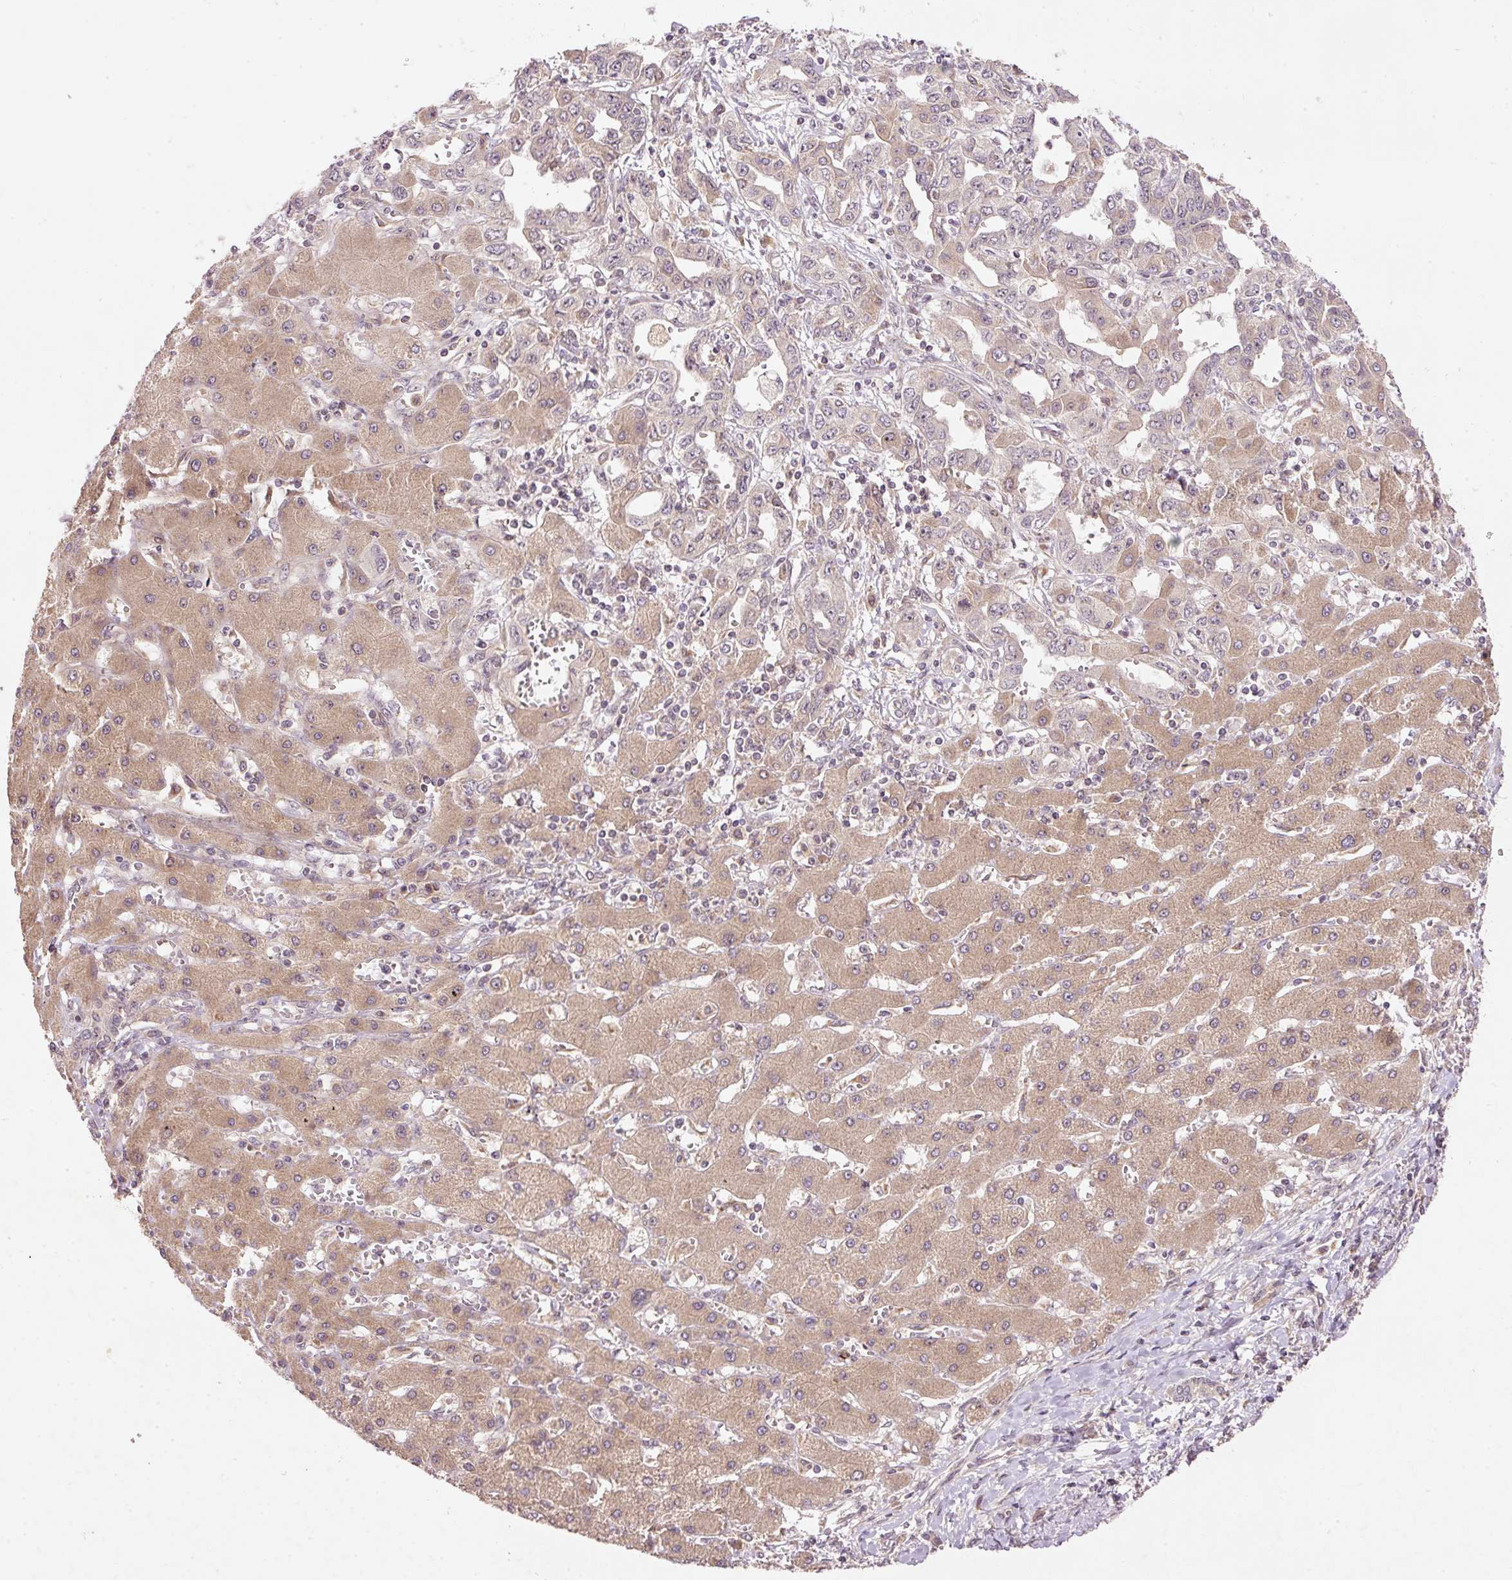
{"staining": {"intensity": "weak", "quantity": "<25%", "location": "cytoplasmic/membranous"}, "tissue": "liver cancer", "cell_type": "Tumor cells", "image_type": "cancer", "snomed": [{"axis": "morphology", "description": "Cholangiocarcinoma"}, {"axis": "topography", "description": "Liver"}], "caption": "Immunohistochemistry photomicrograph of neoplastic tissue: liver cancer stained with DAB (3,3'-diaminobenzidine) reveals no significant protein expression in tumor cells.", "gene": "PCDHB1", "patient": {"sex": "male", "age": 59}}